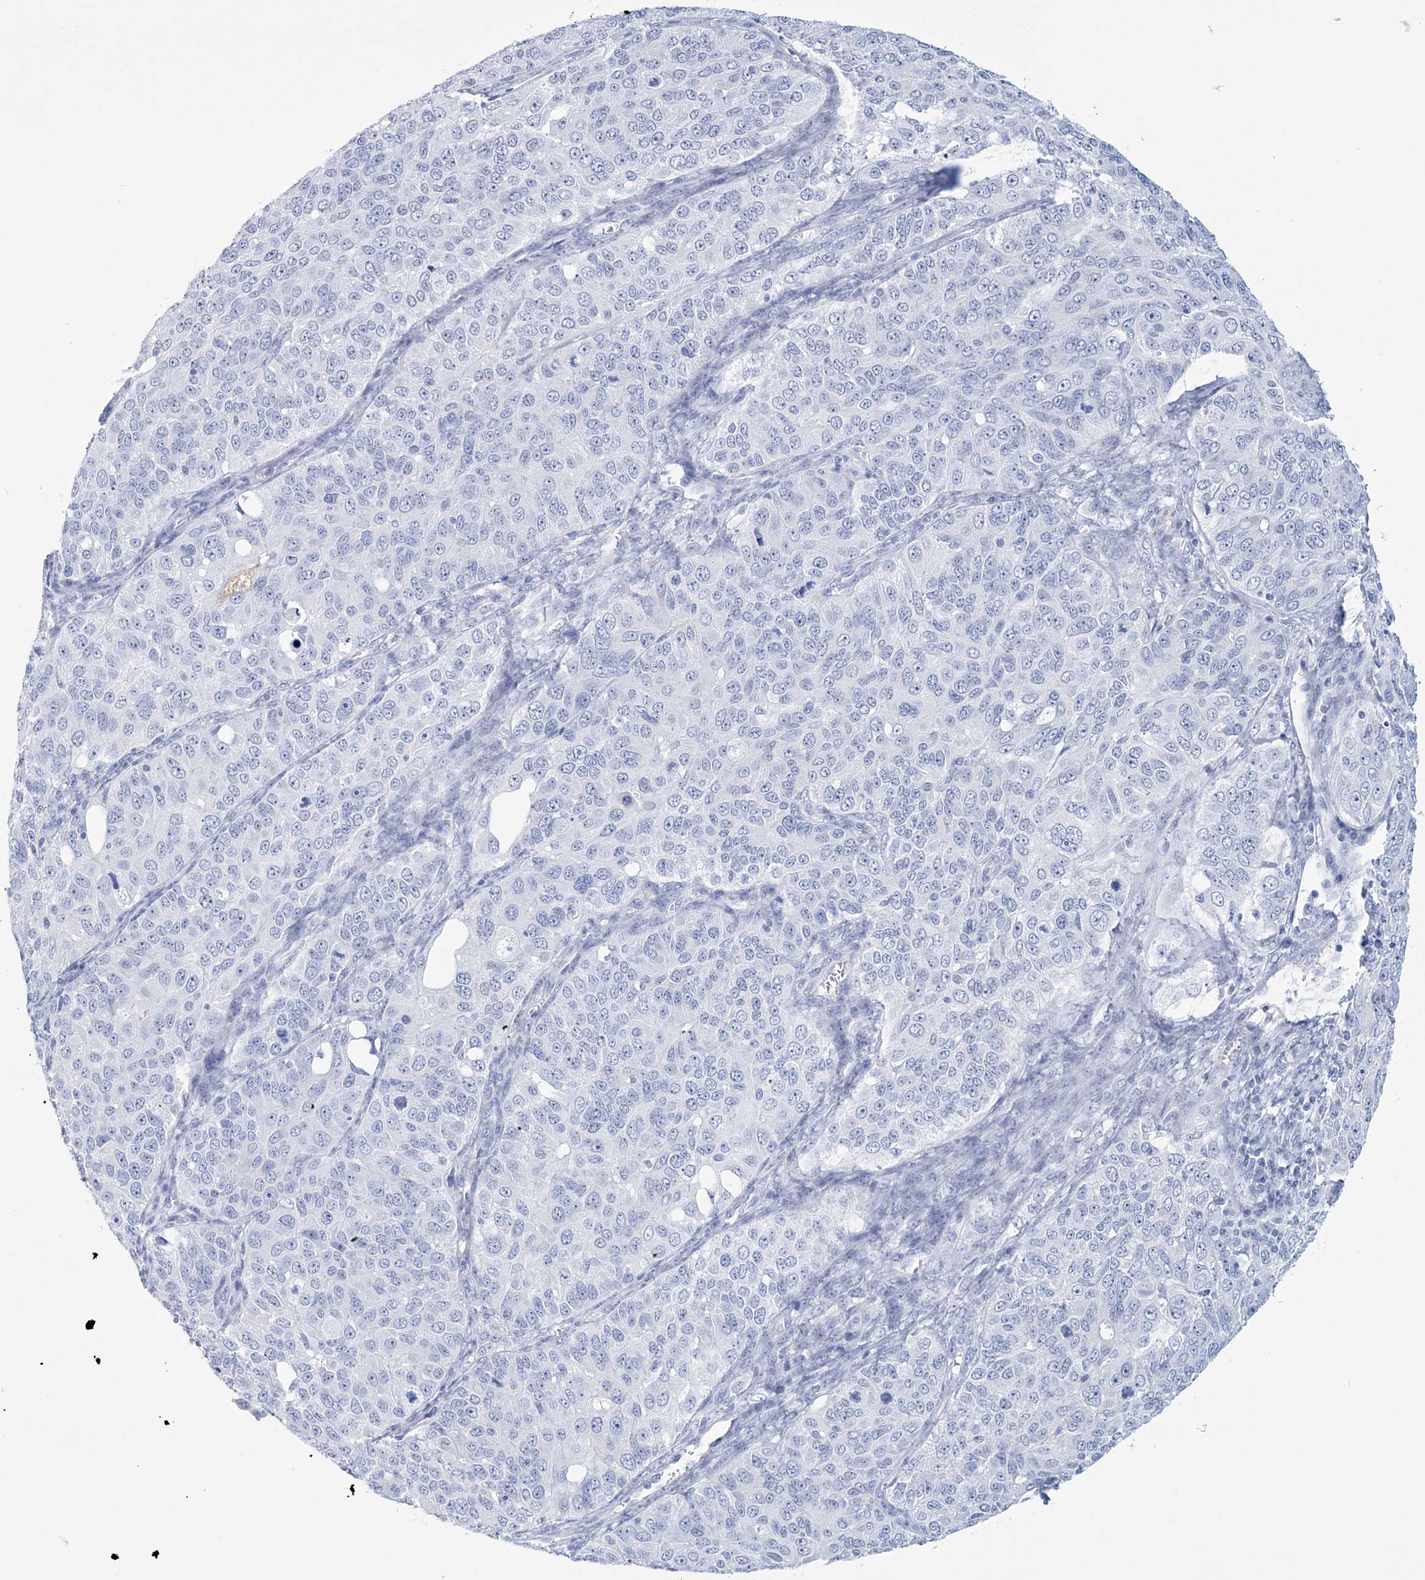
{"staining": {"intensity": "negative", "quantity": "none", "location": "none"}, "tissue": "ovarian cancer", "cell_type": "Tumor cells", "image_type": "cancer", "snomed": [{"axis": "morphology", "description": "Carcinoma, endometroid"}, {"axis": "topography", "description": "Ovary"}], "caption": "Immunohistochemistry (IHC) of human ovarian cancer (endometroid carcinoma) reveals no staining in tumor cells. The staining was performed using DAB to visualize the protein expression in brown, while the nuclei were stained in blue with hematoxylin (Magnification: 20x).", "gene": "DPCD", "patient": {"sex": "female", "age": 51}}